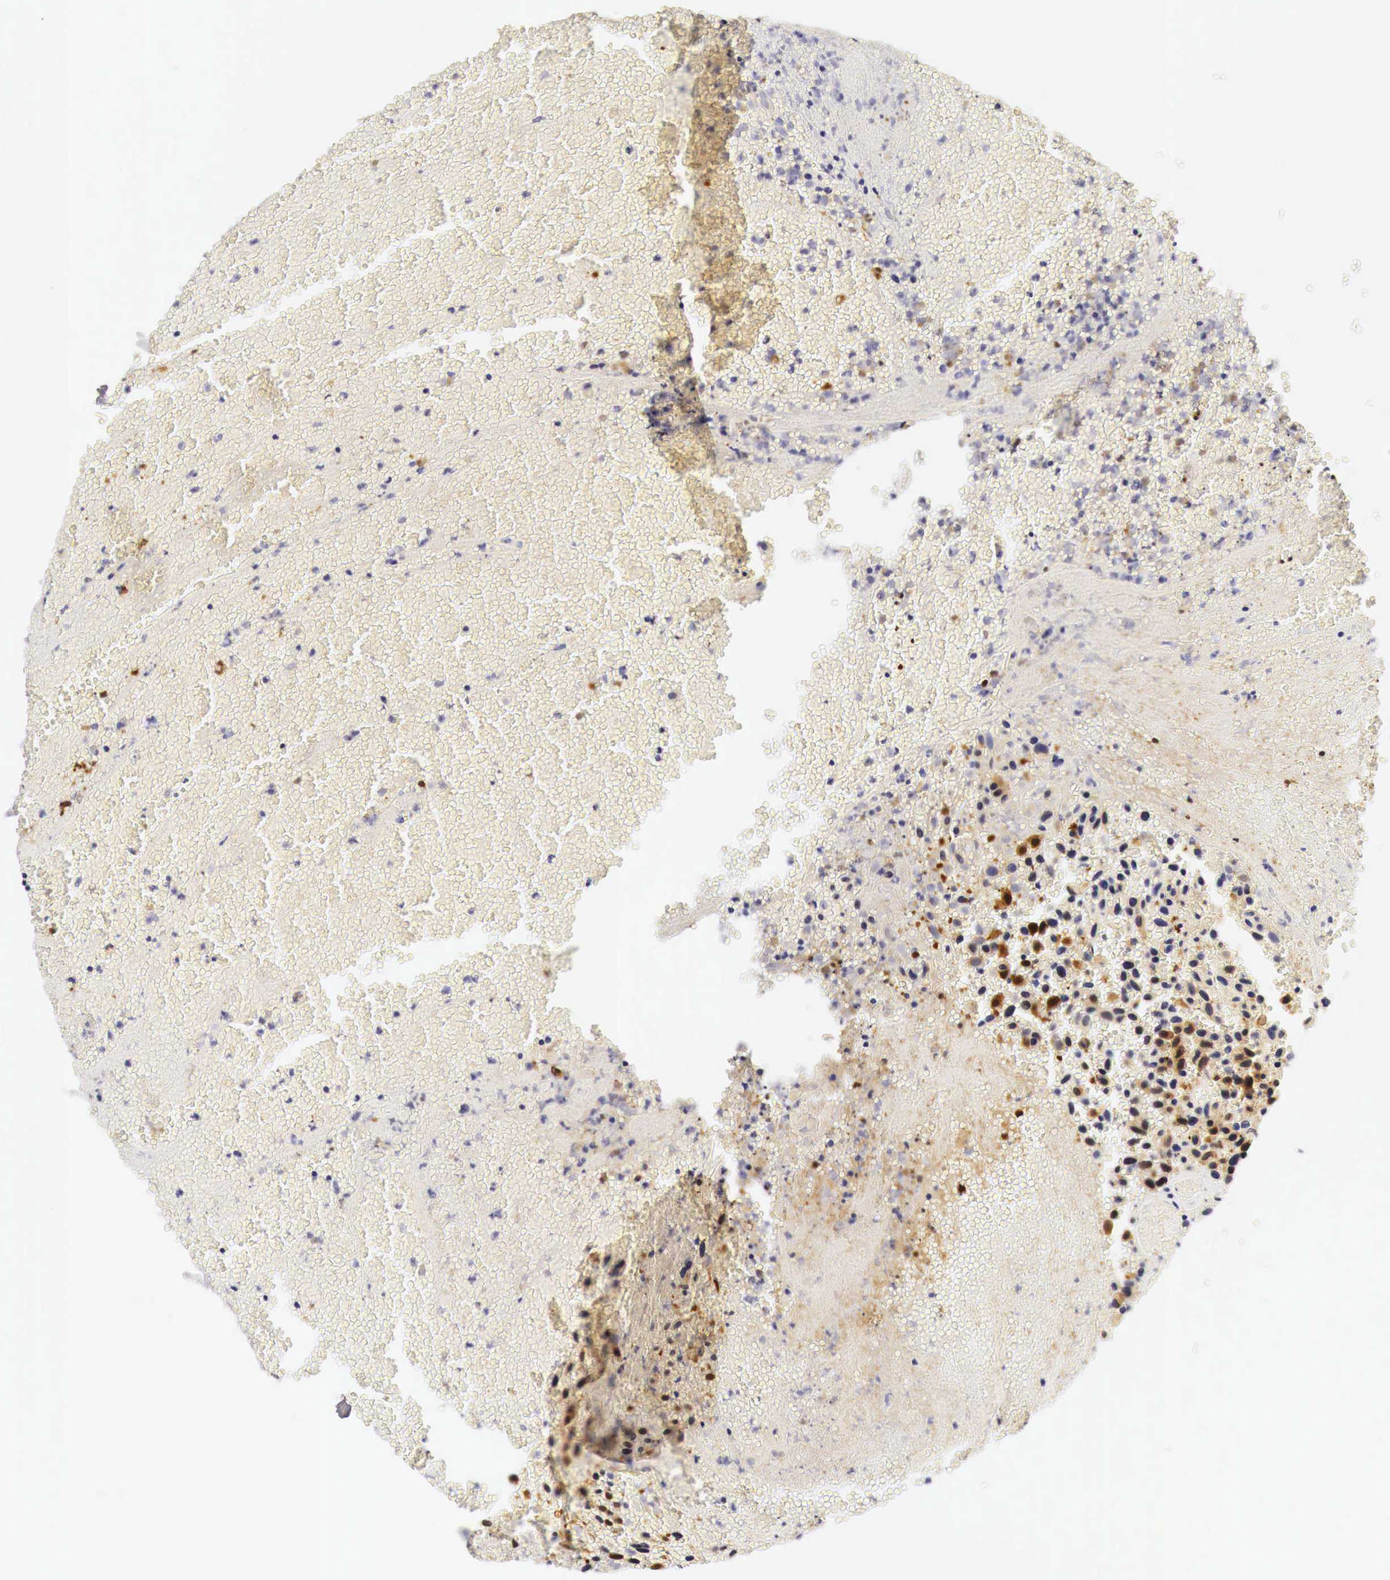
{"staining": {"intensity": "negative", "quantity": "none", "location": "none"}, "tissue": "urothelial cancer", "cell_type": "Tumor cells", "image_type": "cancer", "snomed": [{"axis": "morphology", "description": "Urothelial carcinoma, High grade"}, {"axis": "topography", "description": "Urinary bladder"}], "caption": "This is an IHC micrograph of human high-grade urothelial carcinoma. There is no staining in tumor cells.", "gene": "CASP3", "patient": {"sex": "male", "age": 66}}